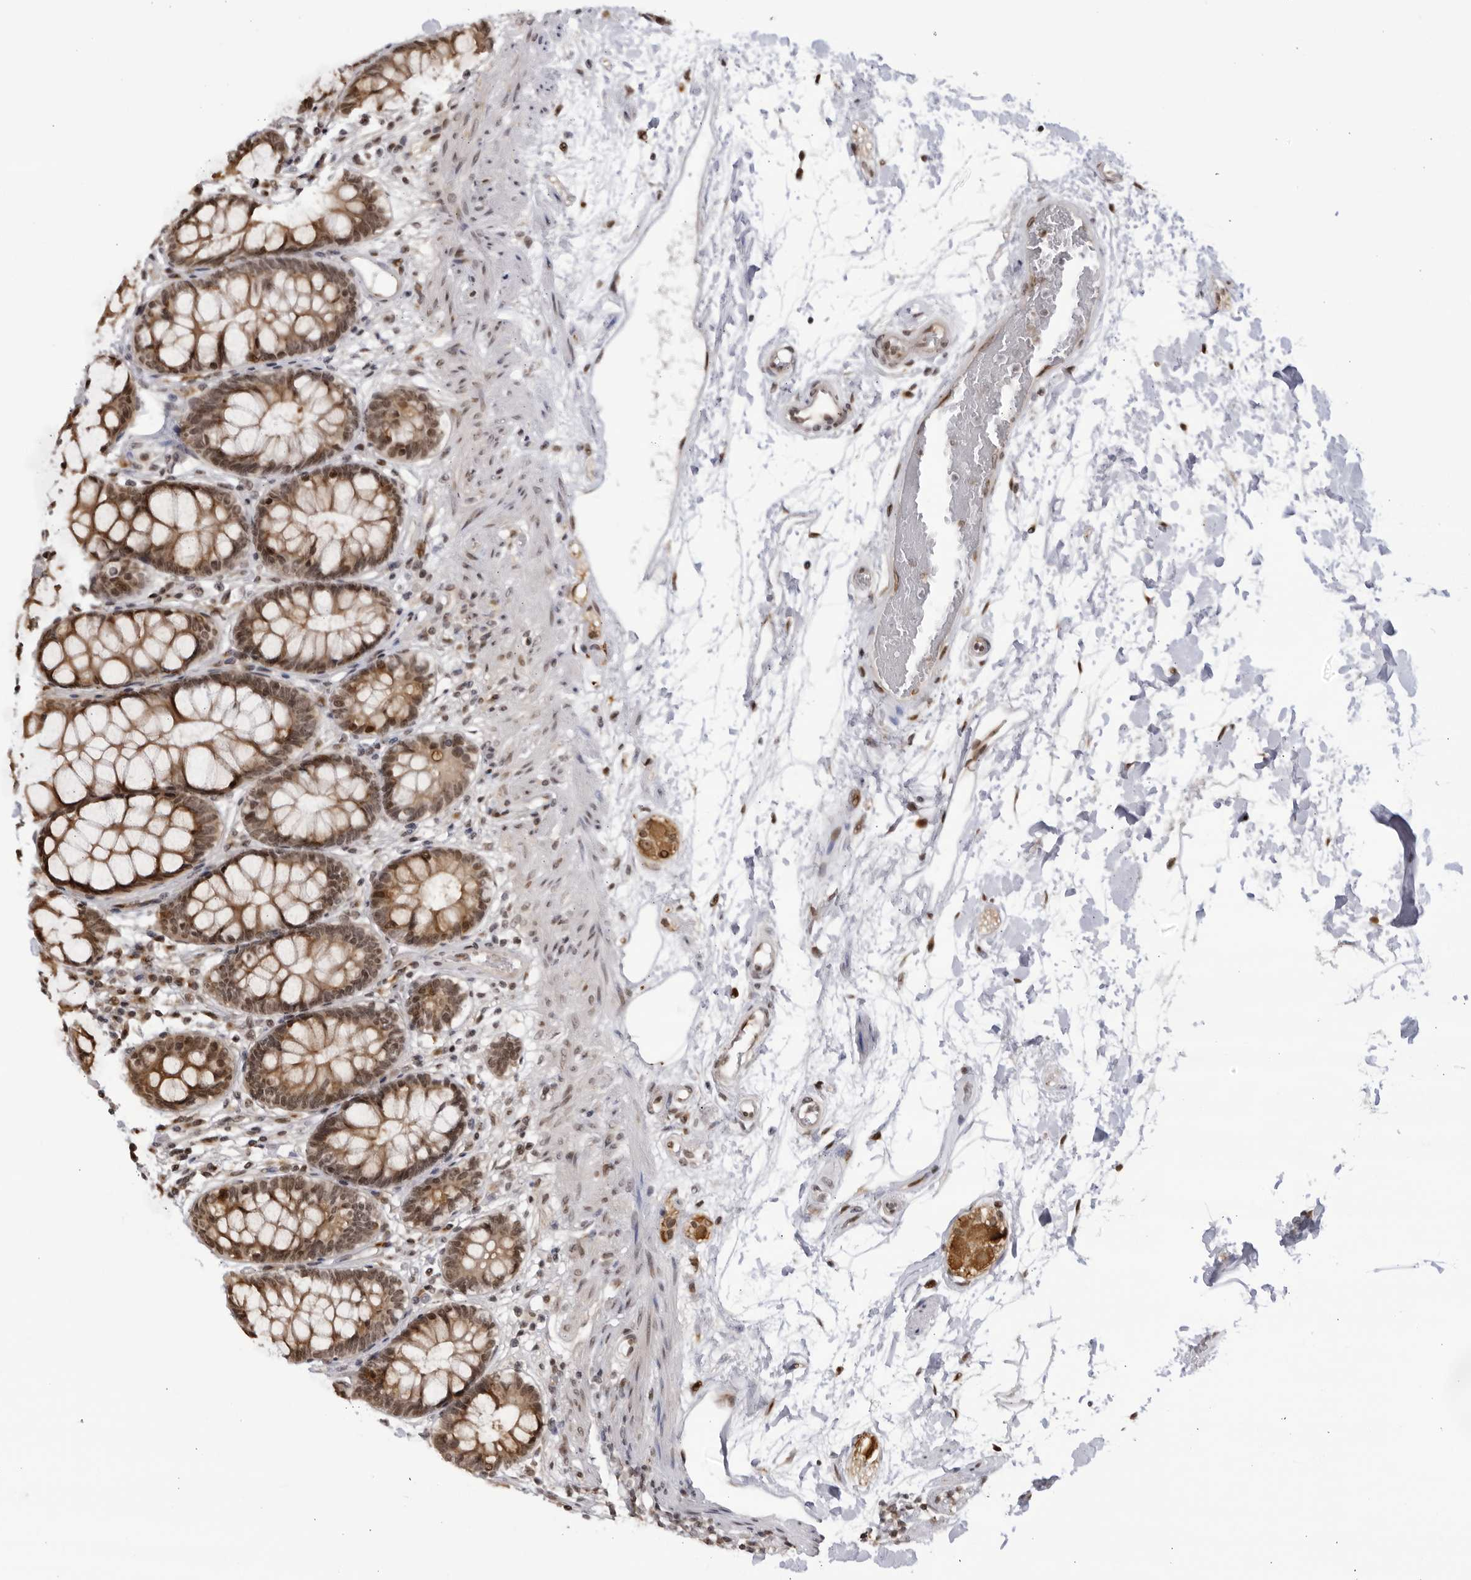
{"staining": {"intensity": "moderate", "quantity": ">75%", "location": "cytoplasmic/membranous,nuclear"}, "tissue": "rectum", "cell_type": "Glandular cells", "image_type": "normal", "snomed": [{"axis": "morphology", "description": "Normal tissue, NOS"}, {"axis": "topography", "description": "Rectum"}], "caption": "High-magnification brightfield microscopy of benign rectum stained with DAB (brown) and counterstained with hematoxylin (blue). glandular cells exhibit moderate cytoplasmic/membranous,nuclear positivity is appreciated in about>75% of cells.", "gene": "RASGEF1C", "patient": {"sex": "male", "age": 64}}